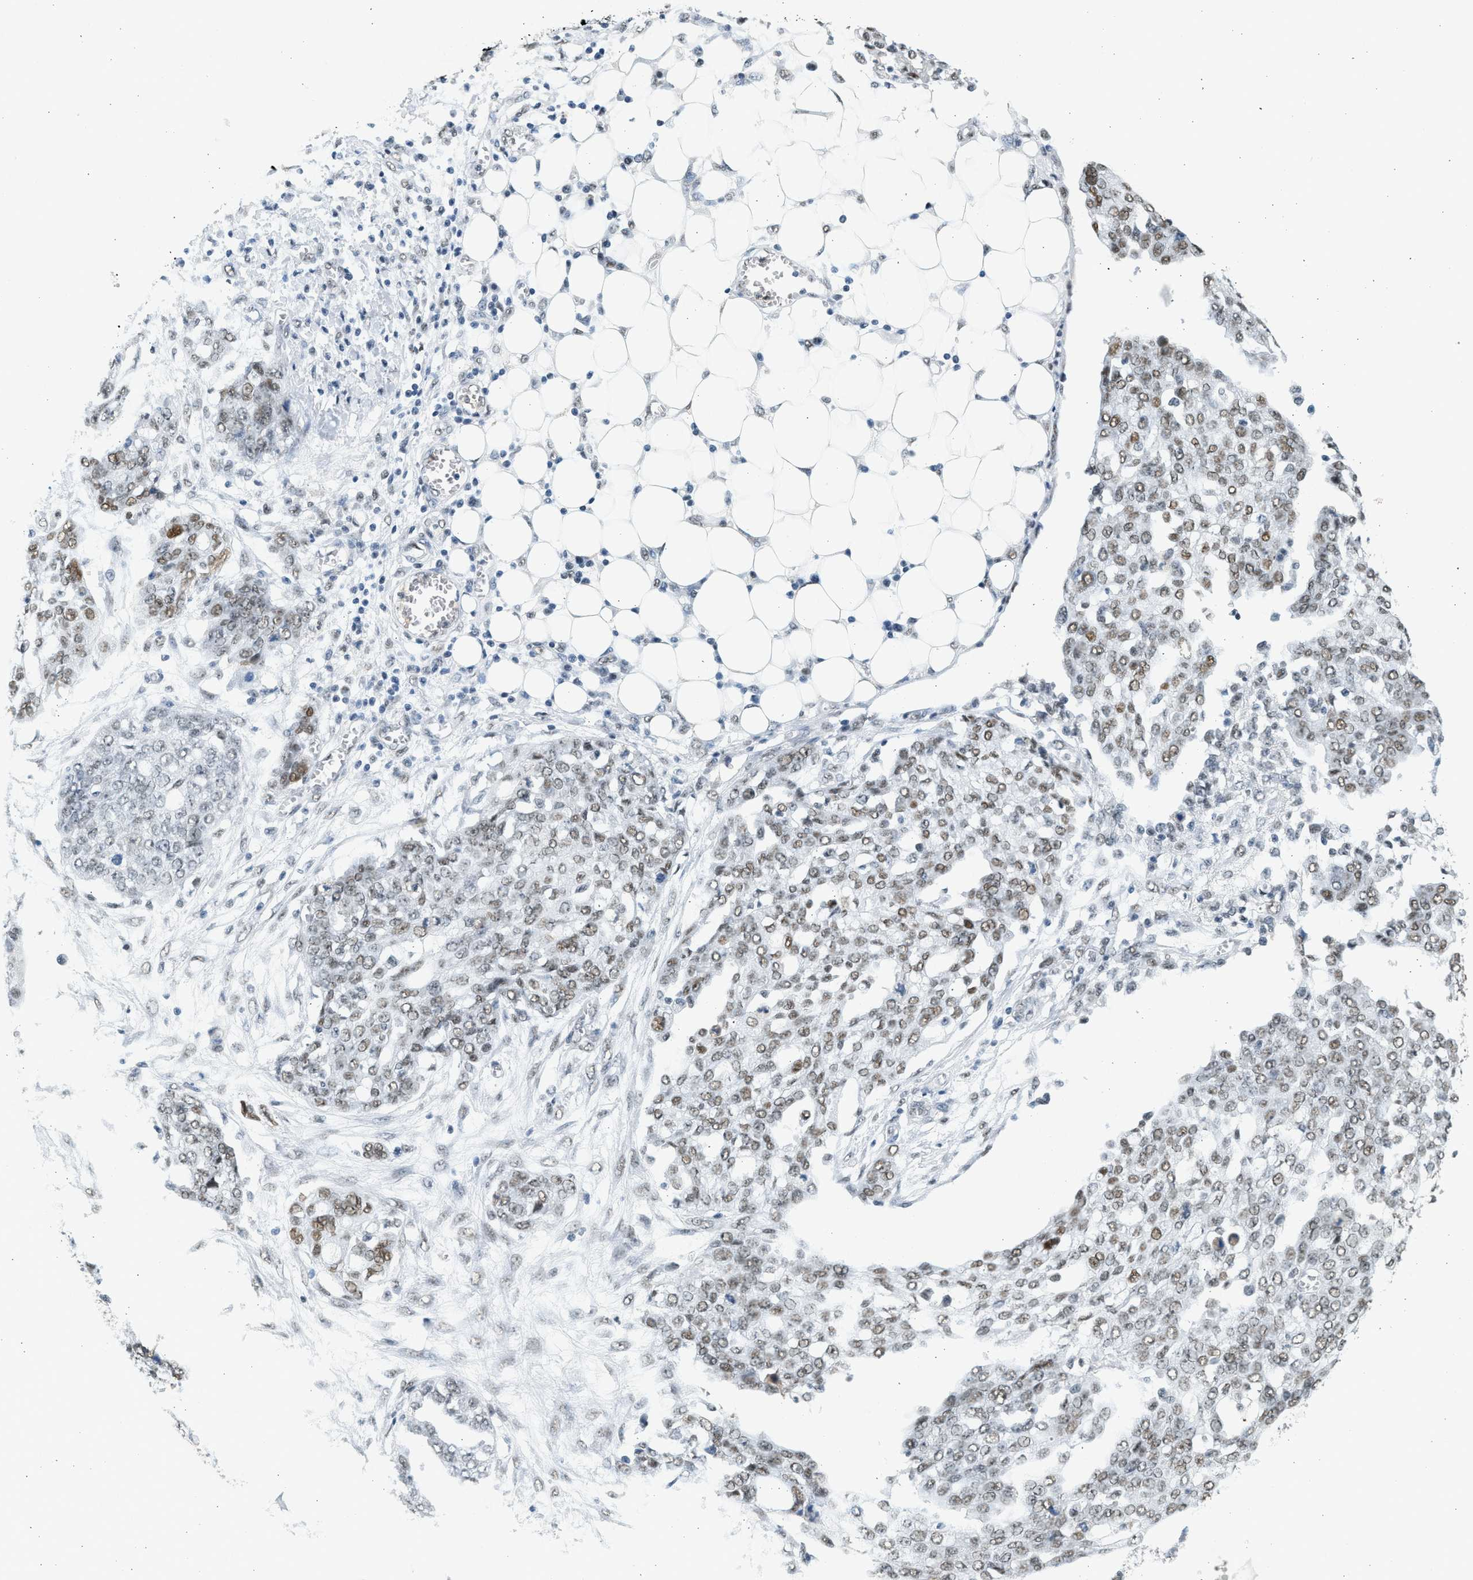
{"staining": {"intensity": "weak", "quantity": ">75%", "location": "nuclear"}, "tissue": "ovarian cancer", "cell_type": "Tumor cells", "image_type": "cancer", "snomed": [{"axis": "morphology", "description": "Cystadenocarcinoma, serous, NOS"}, {"axis": "topography", "description": "Soft tissue"}, {"axis": "topography", "description": "Ovary"}], "caption": "Weak nuclear protein positivity is identified in about >75% of tumor cells in ovarian cancer (serous cystadenocarcinoma).", "gene": "HIPK1", "patient": {"sex": "female", "age": 57}}